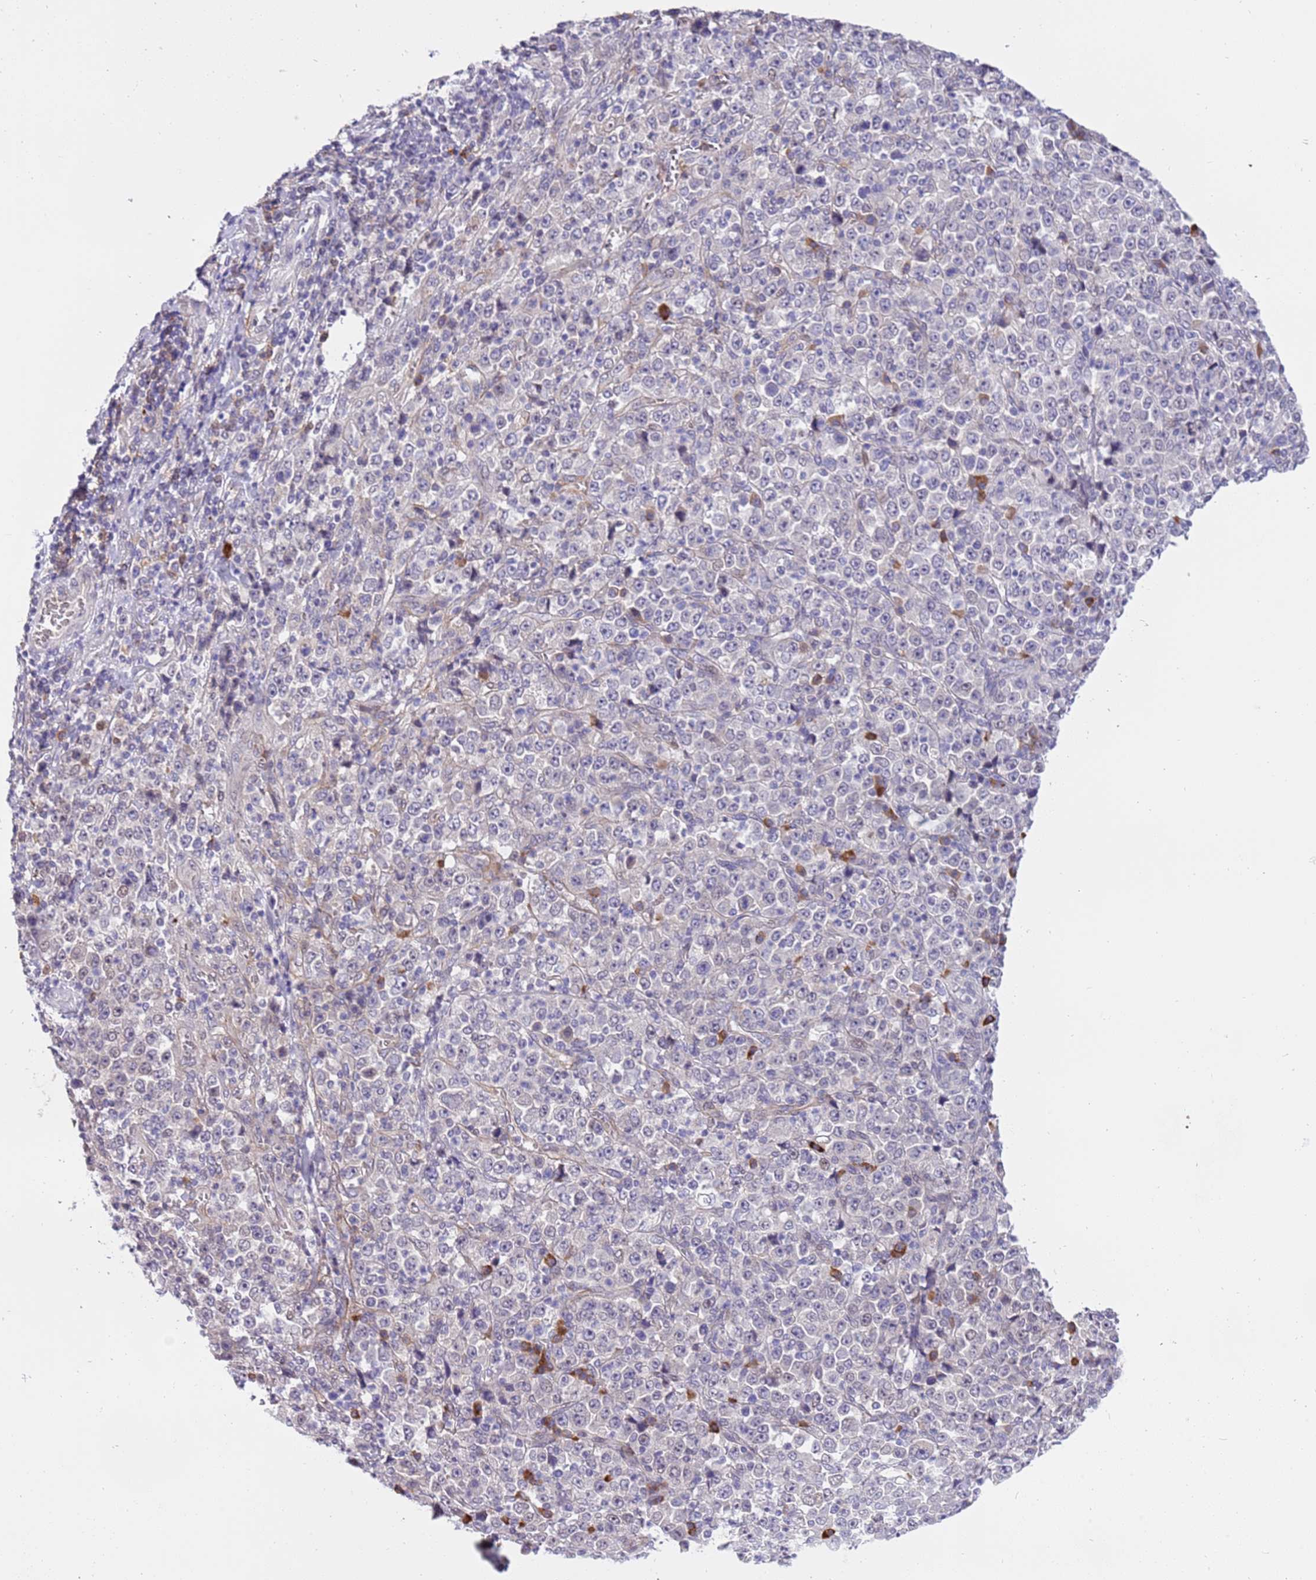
{"staining": {"intensity": "negative", "quantity": "none", "location": "none"}, "tissue": "stomach cancer", "cell_type": "Tumor cells", "image_type": "cancer", "snomed": [{"axis": "morphology", "description": "Normal tissue, NOS"}, {"axis": "morphology", "description": "Adenocarcinoma, NOS"}, {"axis": "topography", "description": "Stomach, upper"}, {"axis": "topography", "description": "Stomach"}], "caption": "IHC histopathology image of stomach cancer (adenocarcinoma) stained for a protein (brown), which displays no positivity in tumor cells. Nuclei are stained in blue.", "gene": "MAGEF1", "patient": {"sex": "male", "age": 59}}